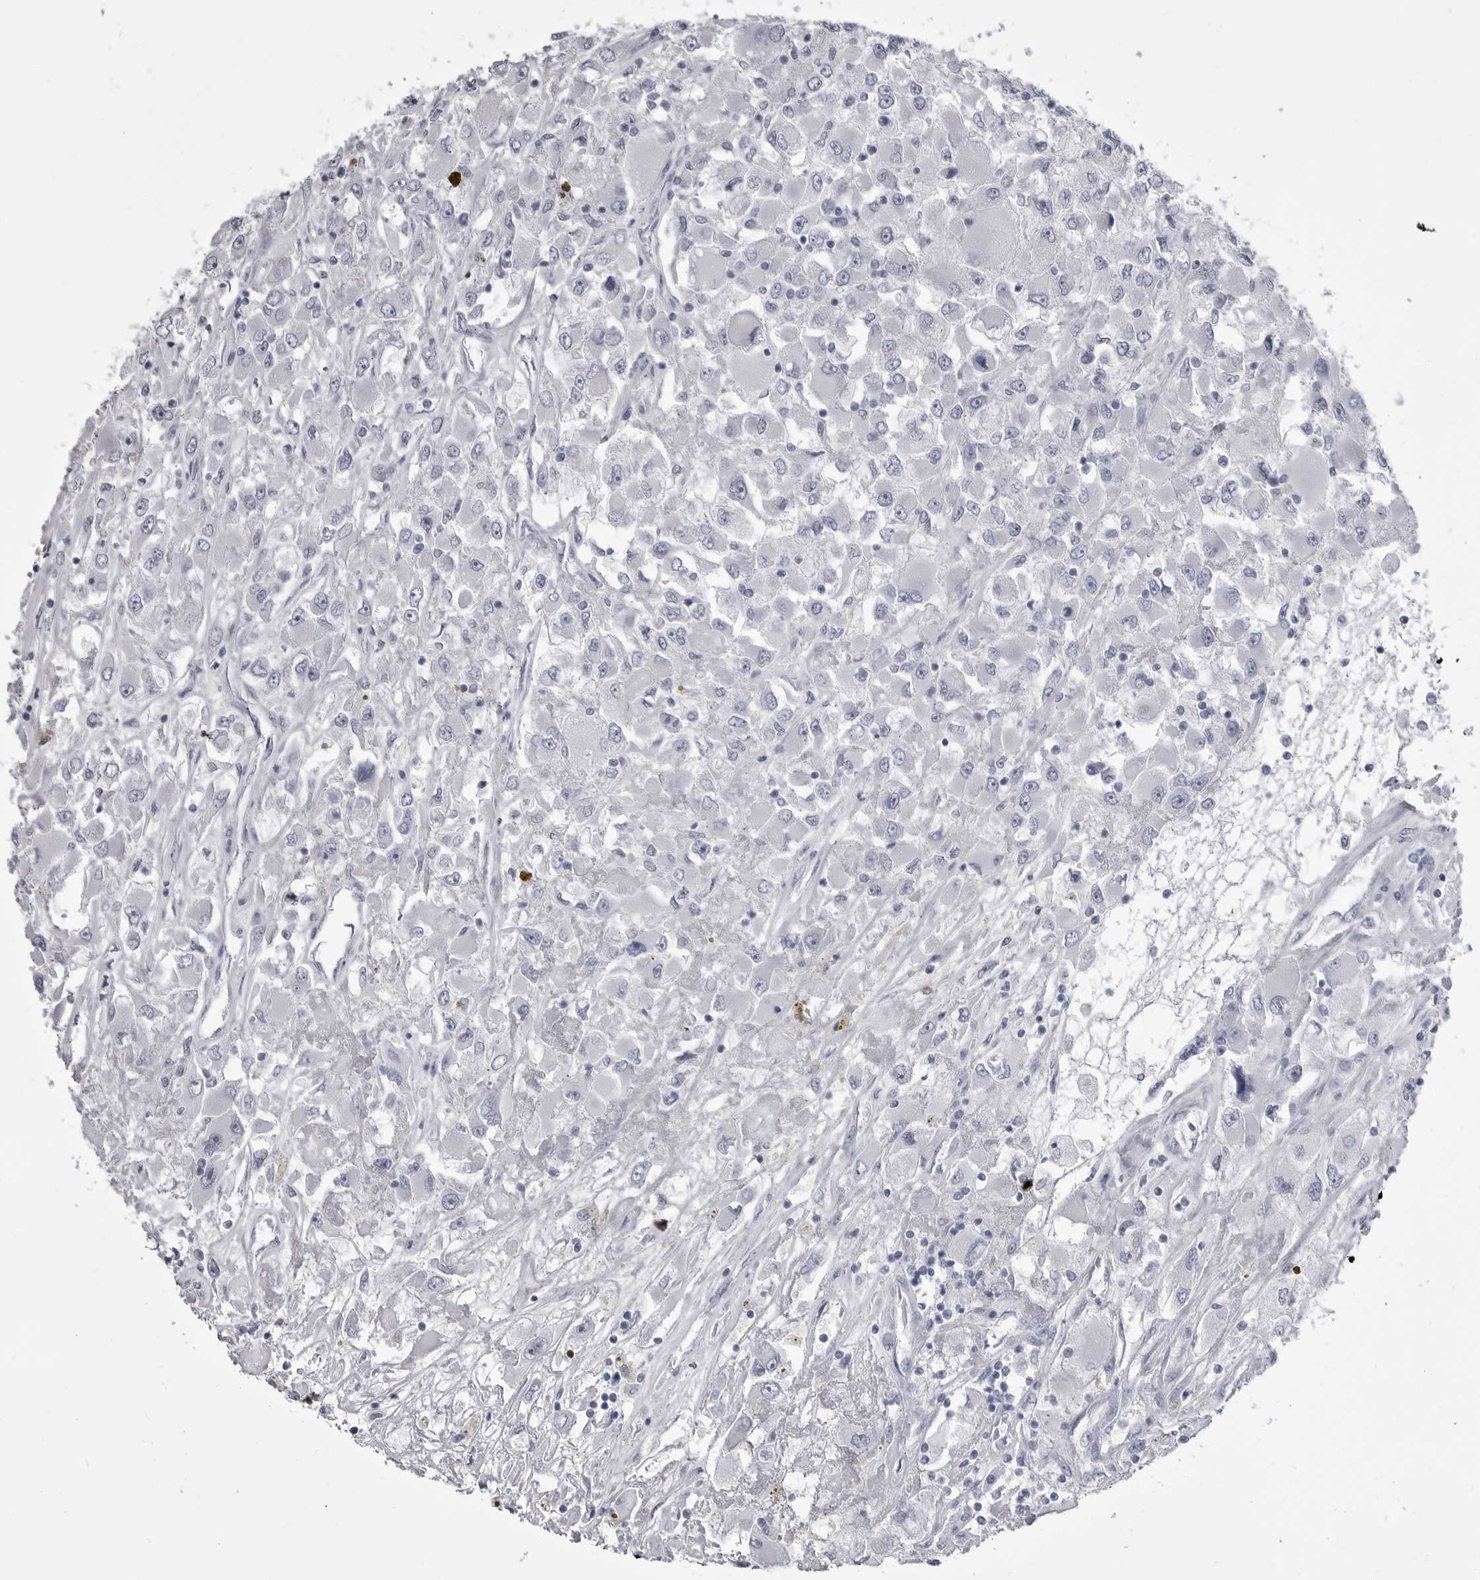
{"staining": {"intensity": "negative", "quantity": "none", "location": "none"}, "tissue": "renal cancer", "cell_type": "Tumor cells", "image_type": "cancer", "snomed": [{"axis": "morphology", "description": "Adenocarcinoma, NOS"}, {"axis": "topography", "description": "Kidney"}], "caption": "This is an IHC image of renal adenocarcinoma. There is no expression in tumor cells.", "gene": "ANK2", "patient": {"sex": "female", "age": 52}}